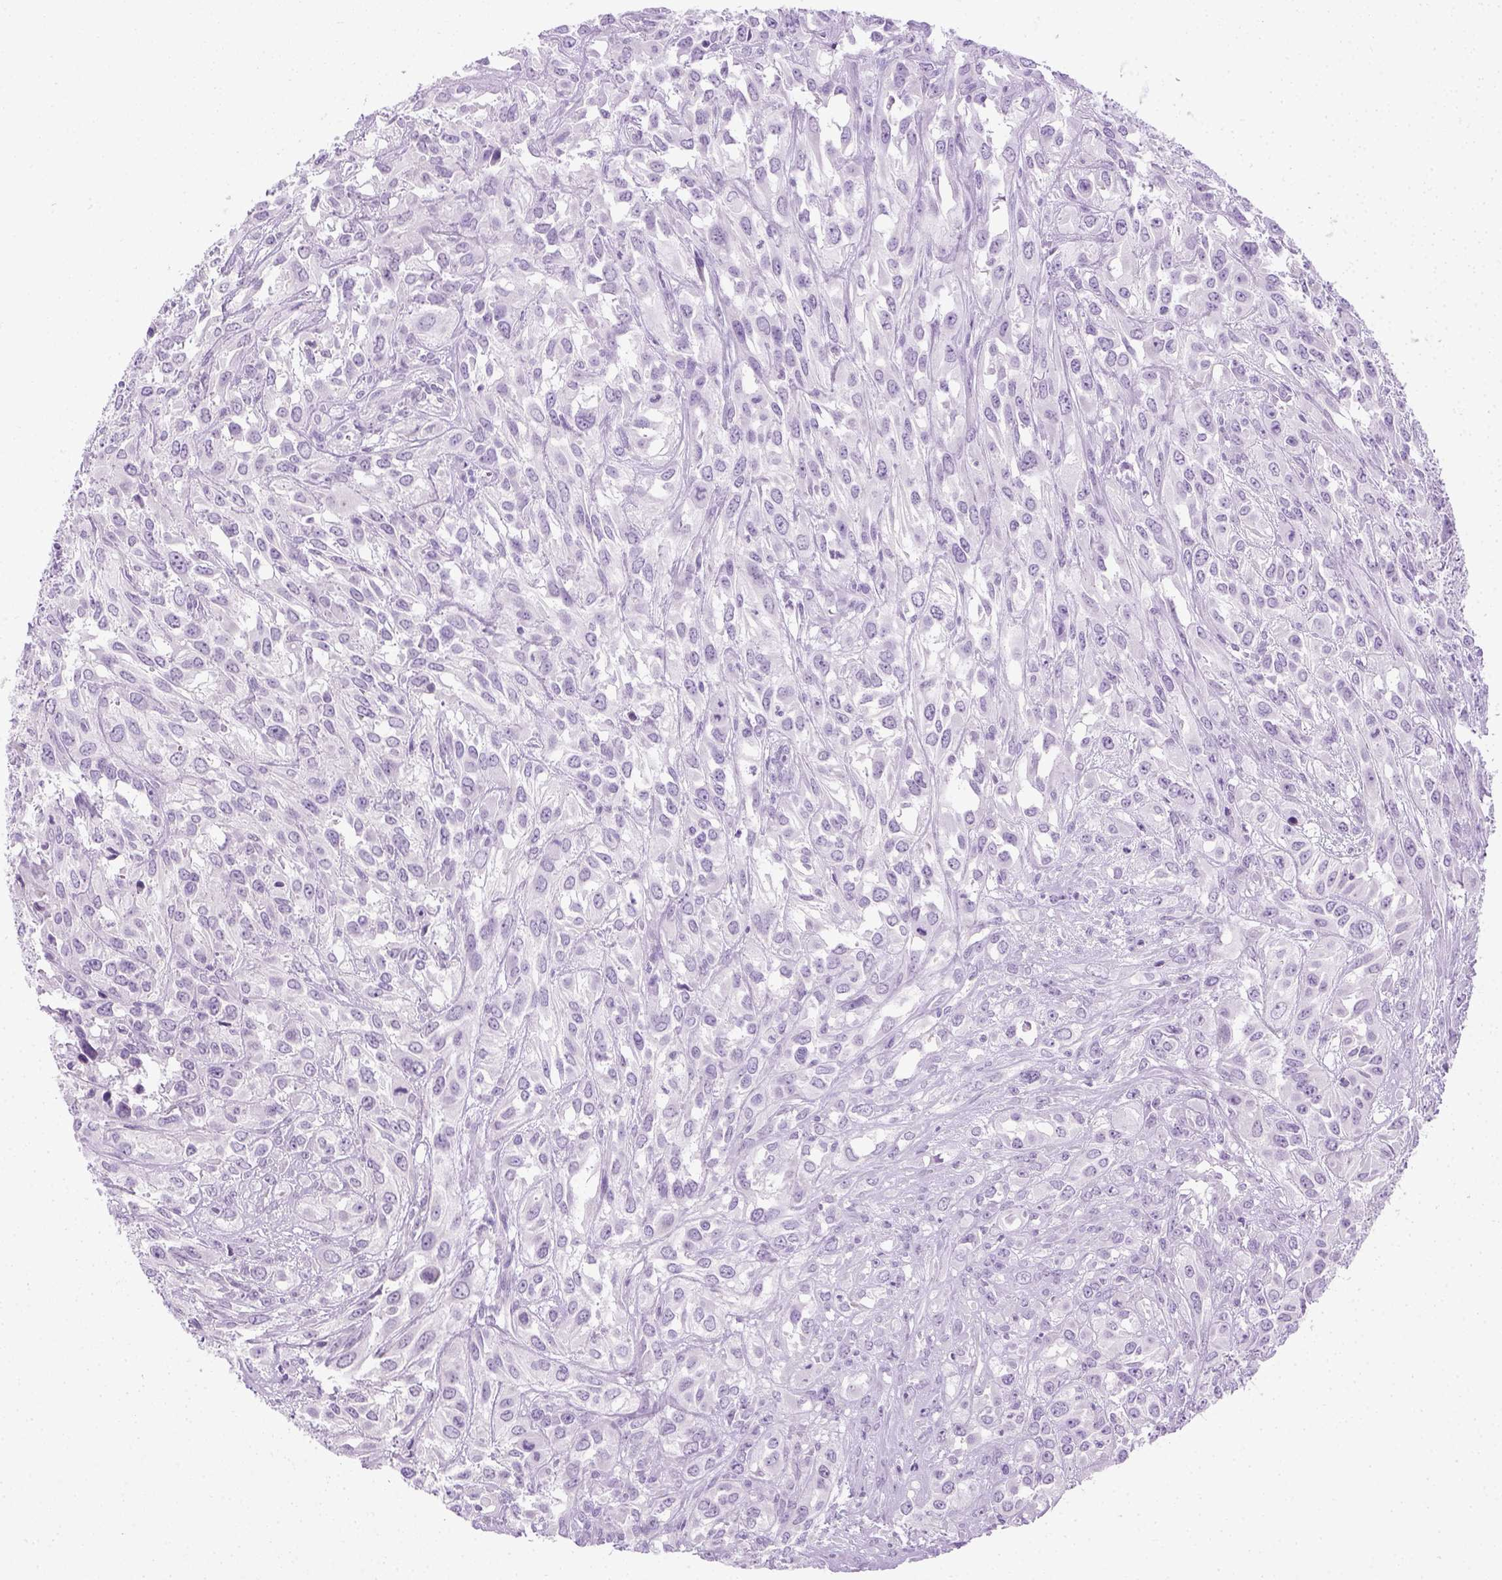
{"staining": {"intensity": "negative", "quantity": "none", "location": "none"}, "tissue": "urothelial cancer", "cell_type": "Tumor cells", "image_type": "cancer", "snomed": [{"axis": "morphology", "description": "Urothelial carcinoma, High grade"}, {"axis": "topography", "description": "Urinary bladder"}], "caption": "This is an IHC image of human high-grade urothelial carcinoma. There is no staining in tumor cells.", "gene": "LGSN", "patient": {"sex": "male", "age": 67}}